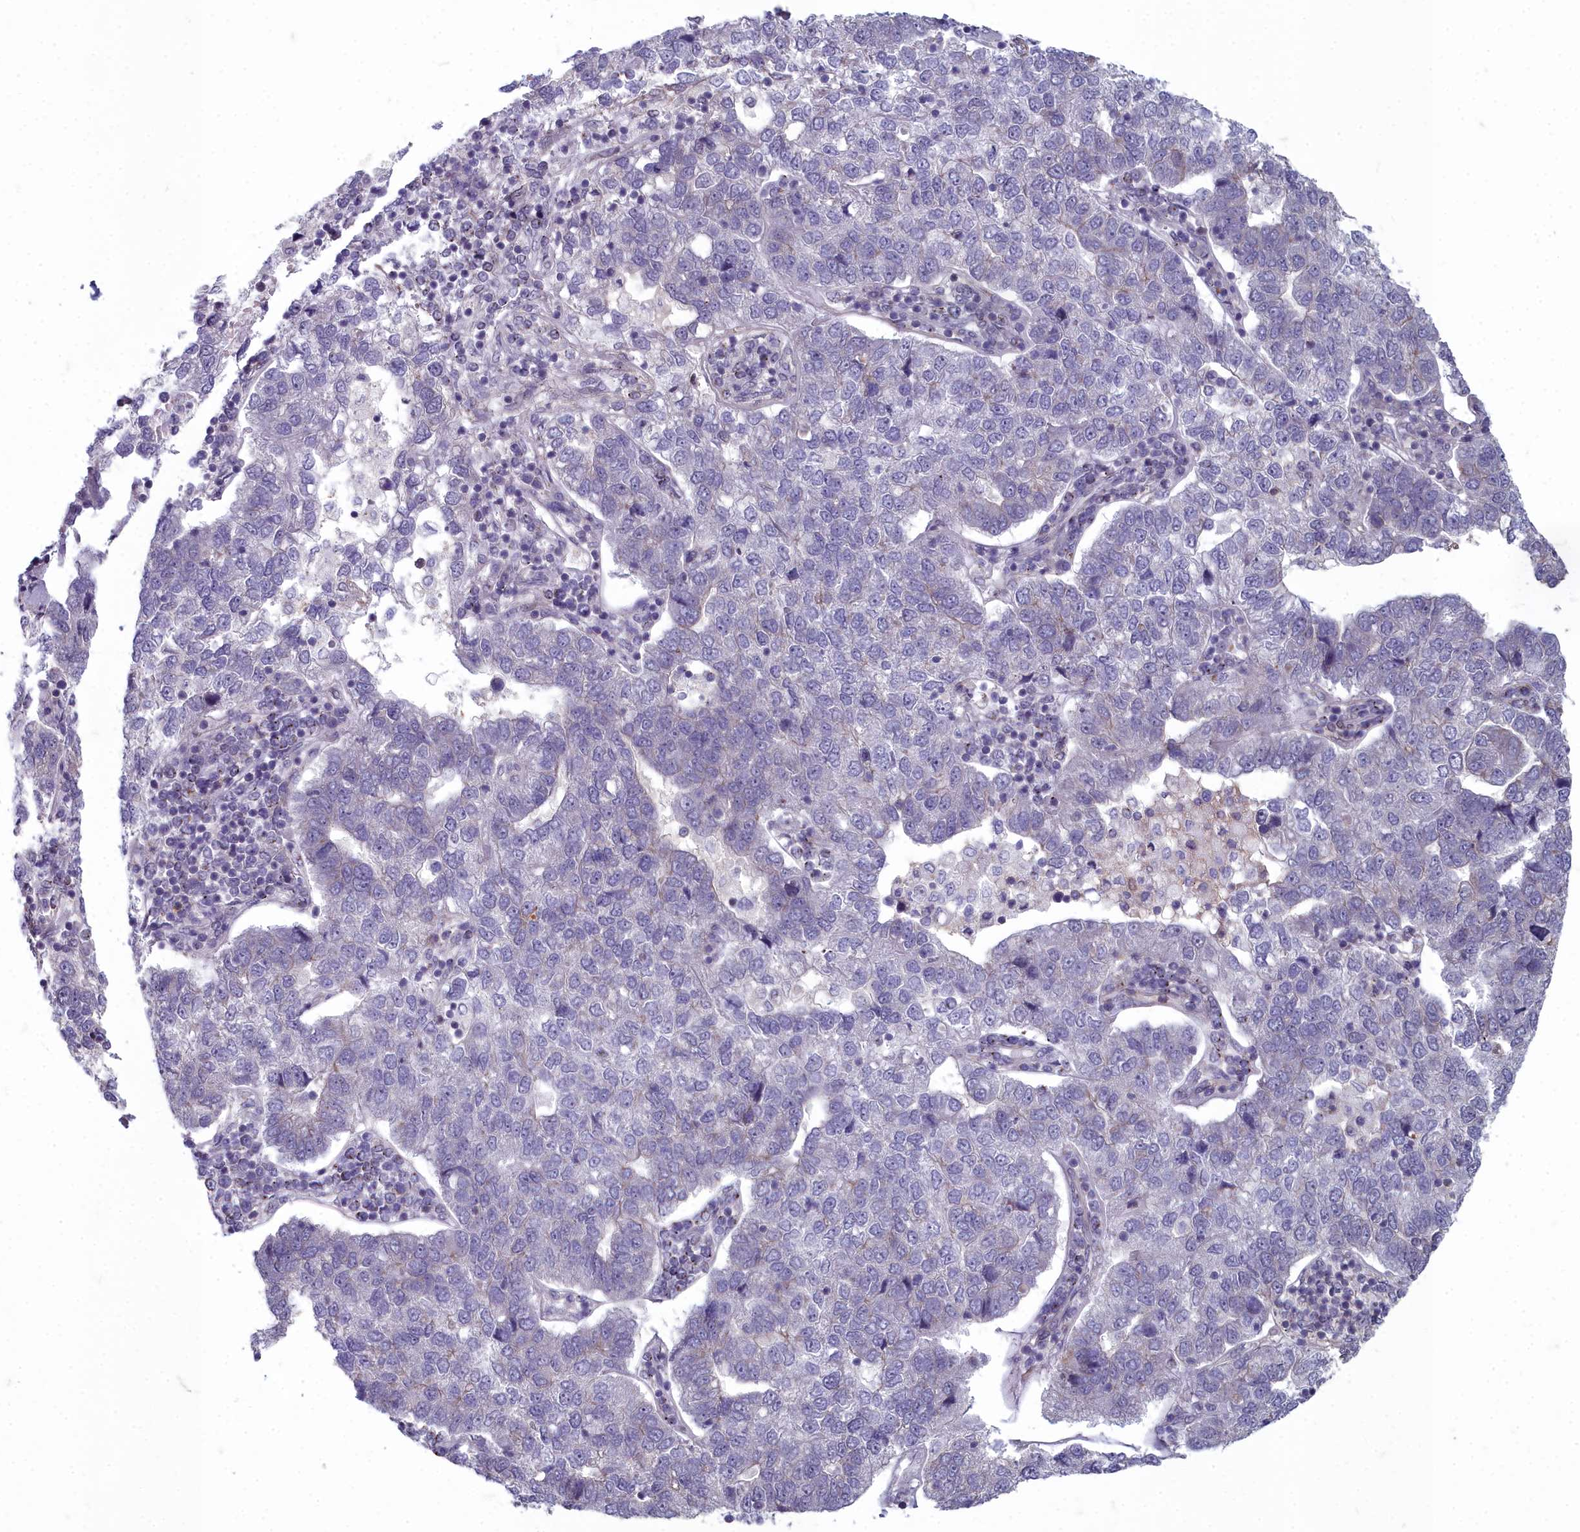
{"staining": {"intensity": "negative", "quantity": "none", "location": "none"}, "tissue": "pancreatic cancer", "cell_type": "Tumor cells", "image_type": "cancer", "snomed": [{"axis": "morphology", "description": "Adenocarcinoma, NOS"}, {"axis": "topography", "description": "Pancreas"}], "caption": "Histopathology image shows no significant protein positivity in tumor cells of adenocarcinoma (pancreatic).", "gene": "ZNF626", "patient": {"sex": "female", "age": 61}}